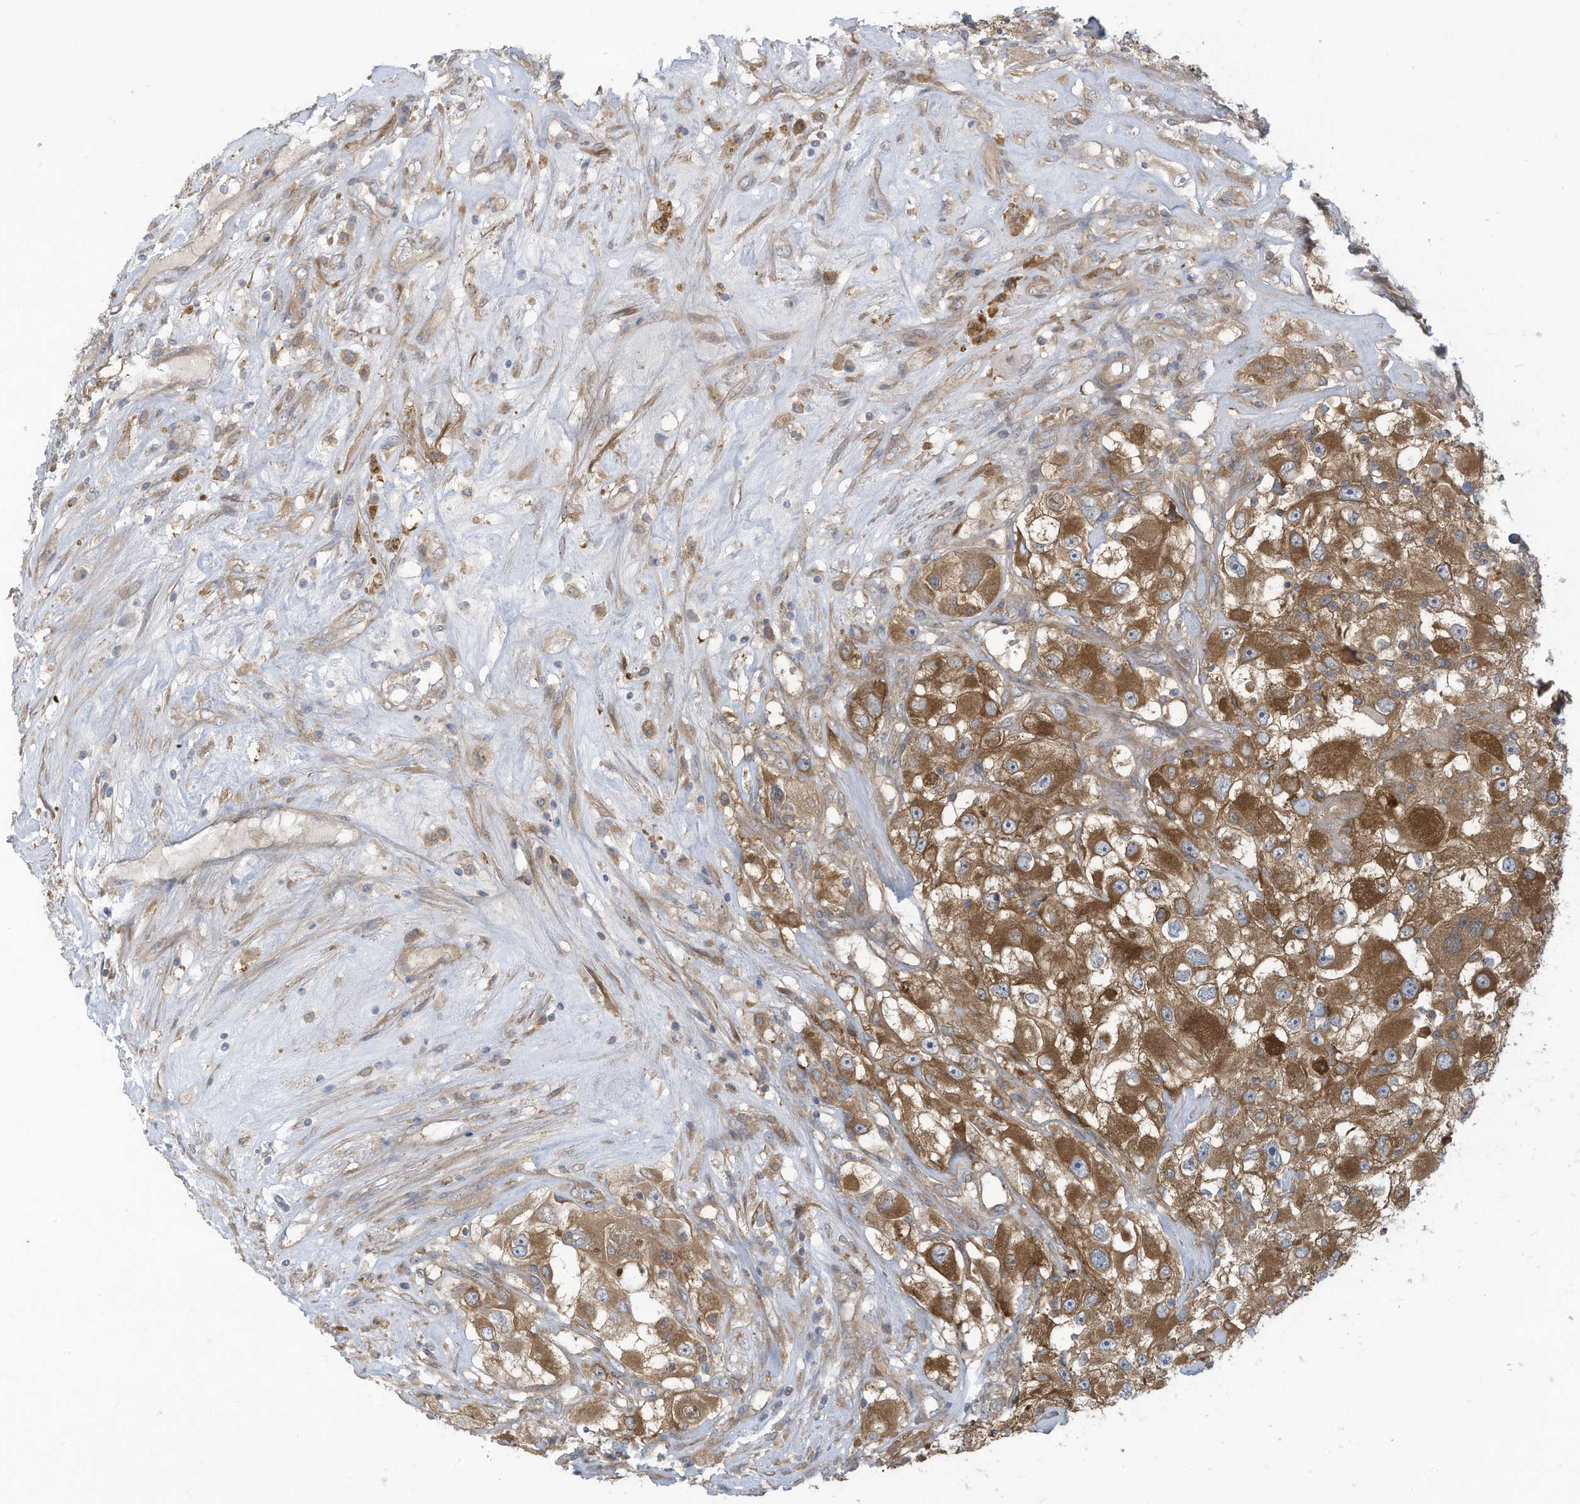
{"staining": {"intensity": "strong", "quantity": ">75%", "location": "cytoplasmic/membranous"}, "tissue": "renal cancer", "cell_type": "Tumor cells", "image_type": "cancer", "snomed": [{"axis": "morphology", "description": "Adenocarcinoma, NOS"}, {"axis": "topography", "description": "Kidney"}], "caption": "DAB (3,3'-diaminobenzidine) immunohistochemical staining of renal cancer (adenocarcinoma) exhibits strong cytoplasmic/membranous protein staining in about >75% of tumor cells. (DAB = brown stain, brightfield microscopy at high magnification).", "gene": "ADI1", "patient": {"sex": "female", "age": 52}}